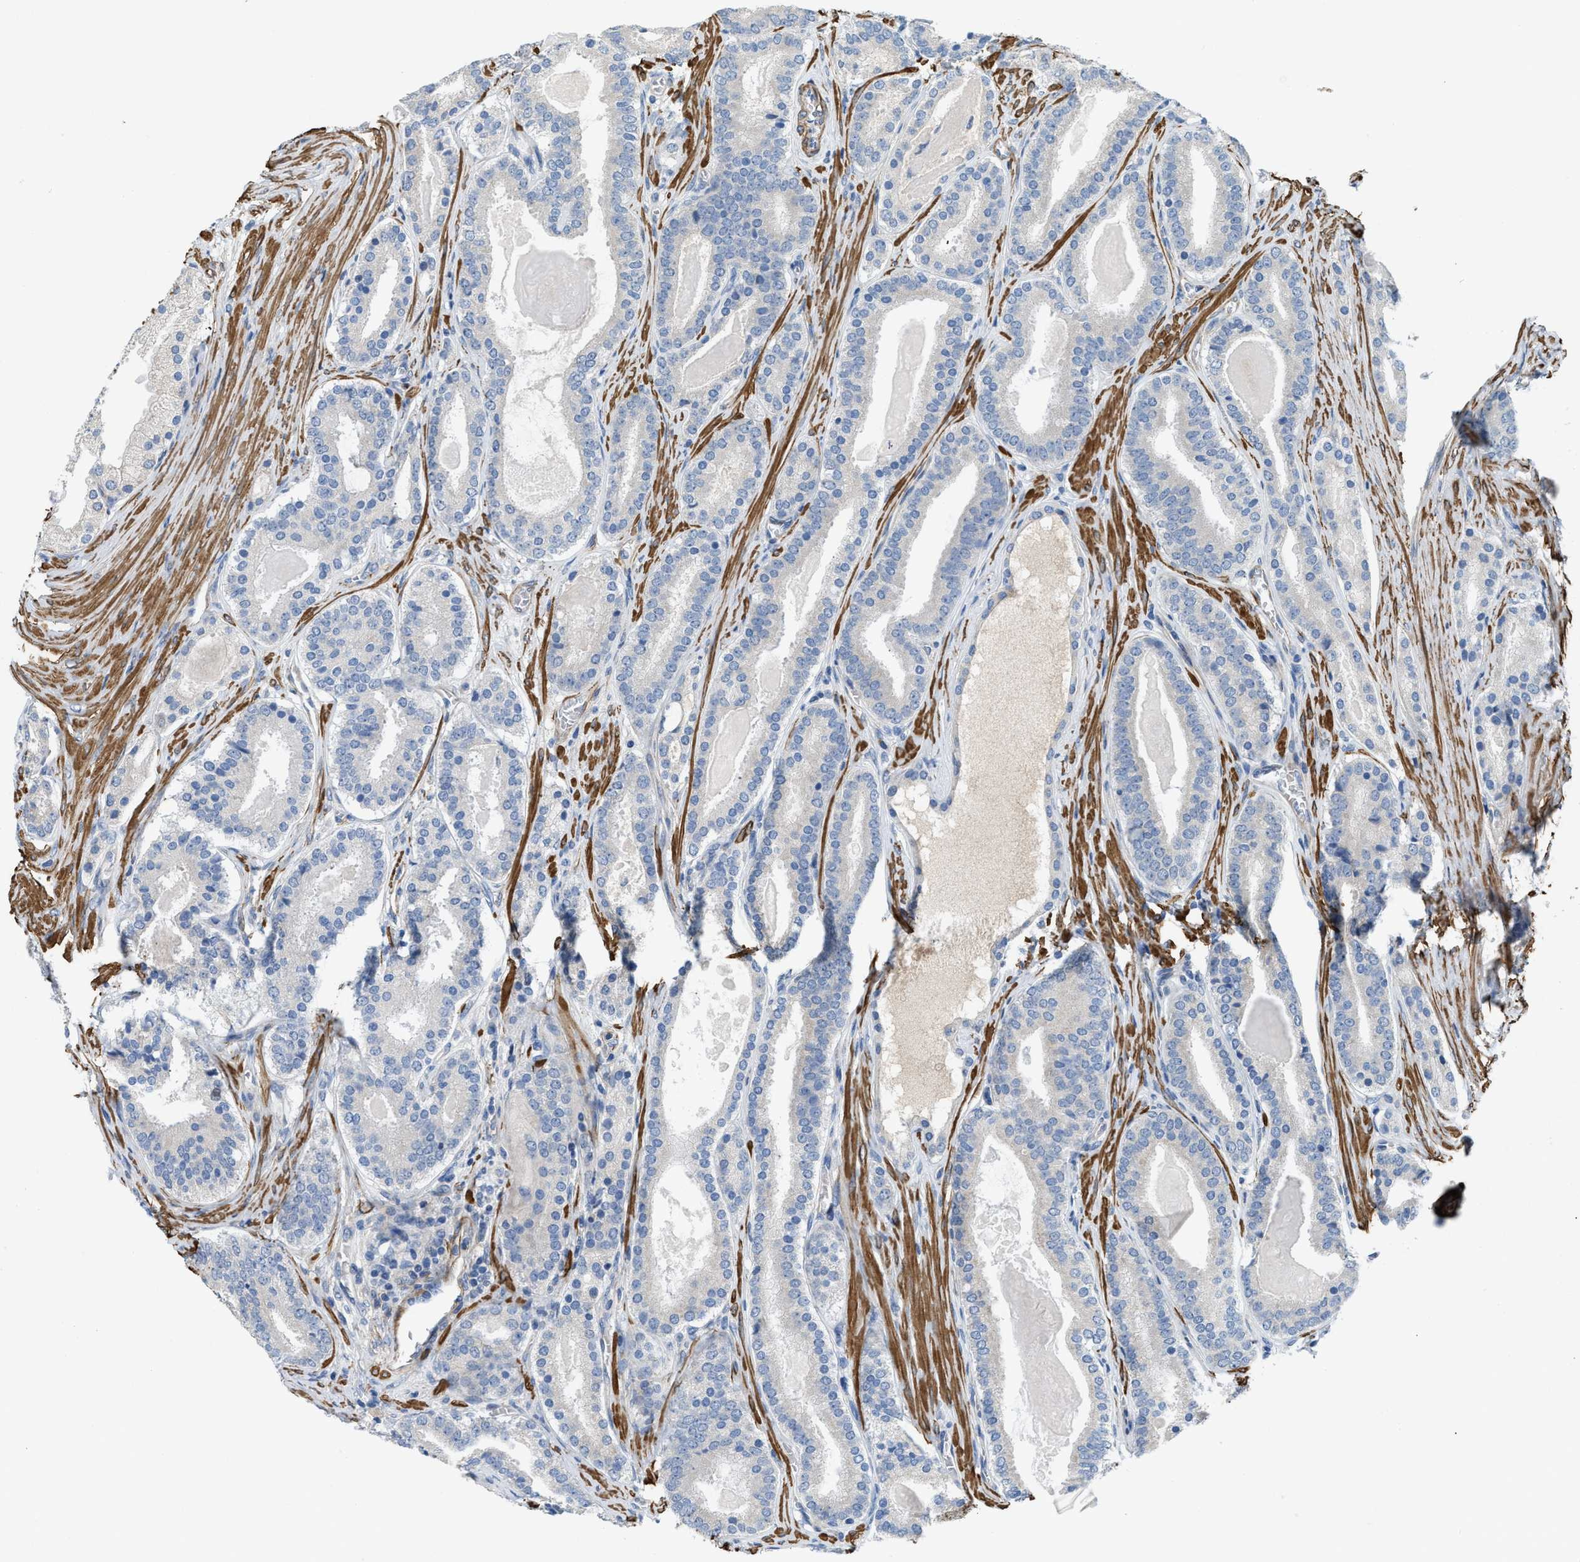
{"staining": {"intensity": "negative", "quantity": "none", "location": "none"}, "tissue": "prostate cancer", "cell_type": "Tumor cells", "image_type": "cancer", "snomed": [{"axis": "morphology", "description": "Adenocarcinoma, High grade"}, {"axis": "topography", "description": "Prostate"}], "caption": "DAB (3,3'-diaminobenzidine) immunohistochemical staining of high-grade adenocarcinoma (prostate) shows no significant expression in tumor cells.", "gene": "BMPR1A", "patient": {"sex": "male", "age": 60}}